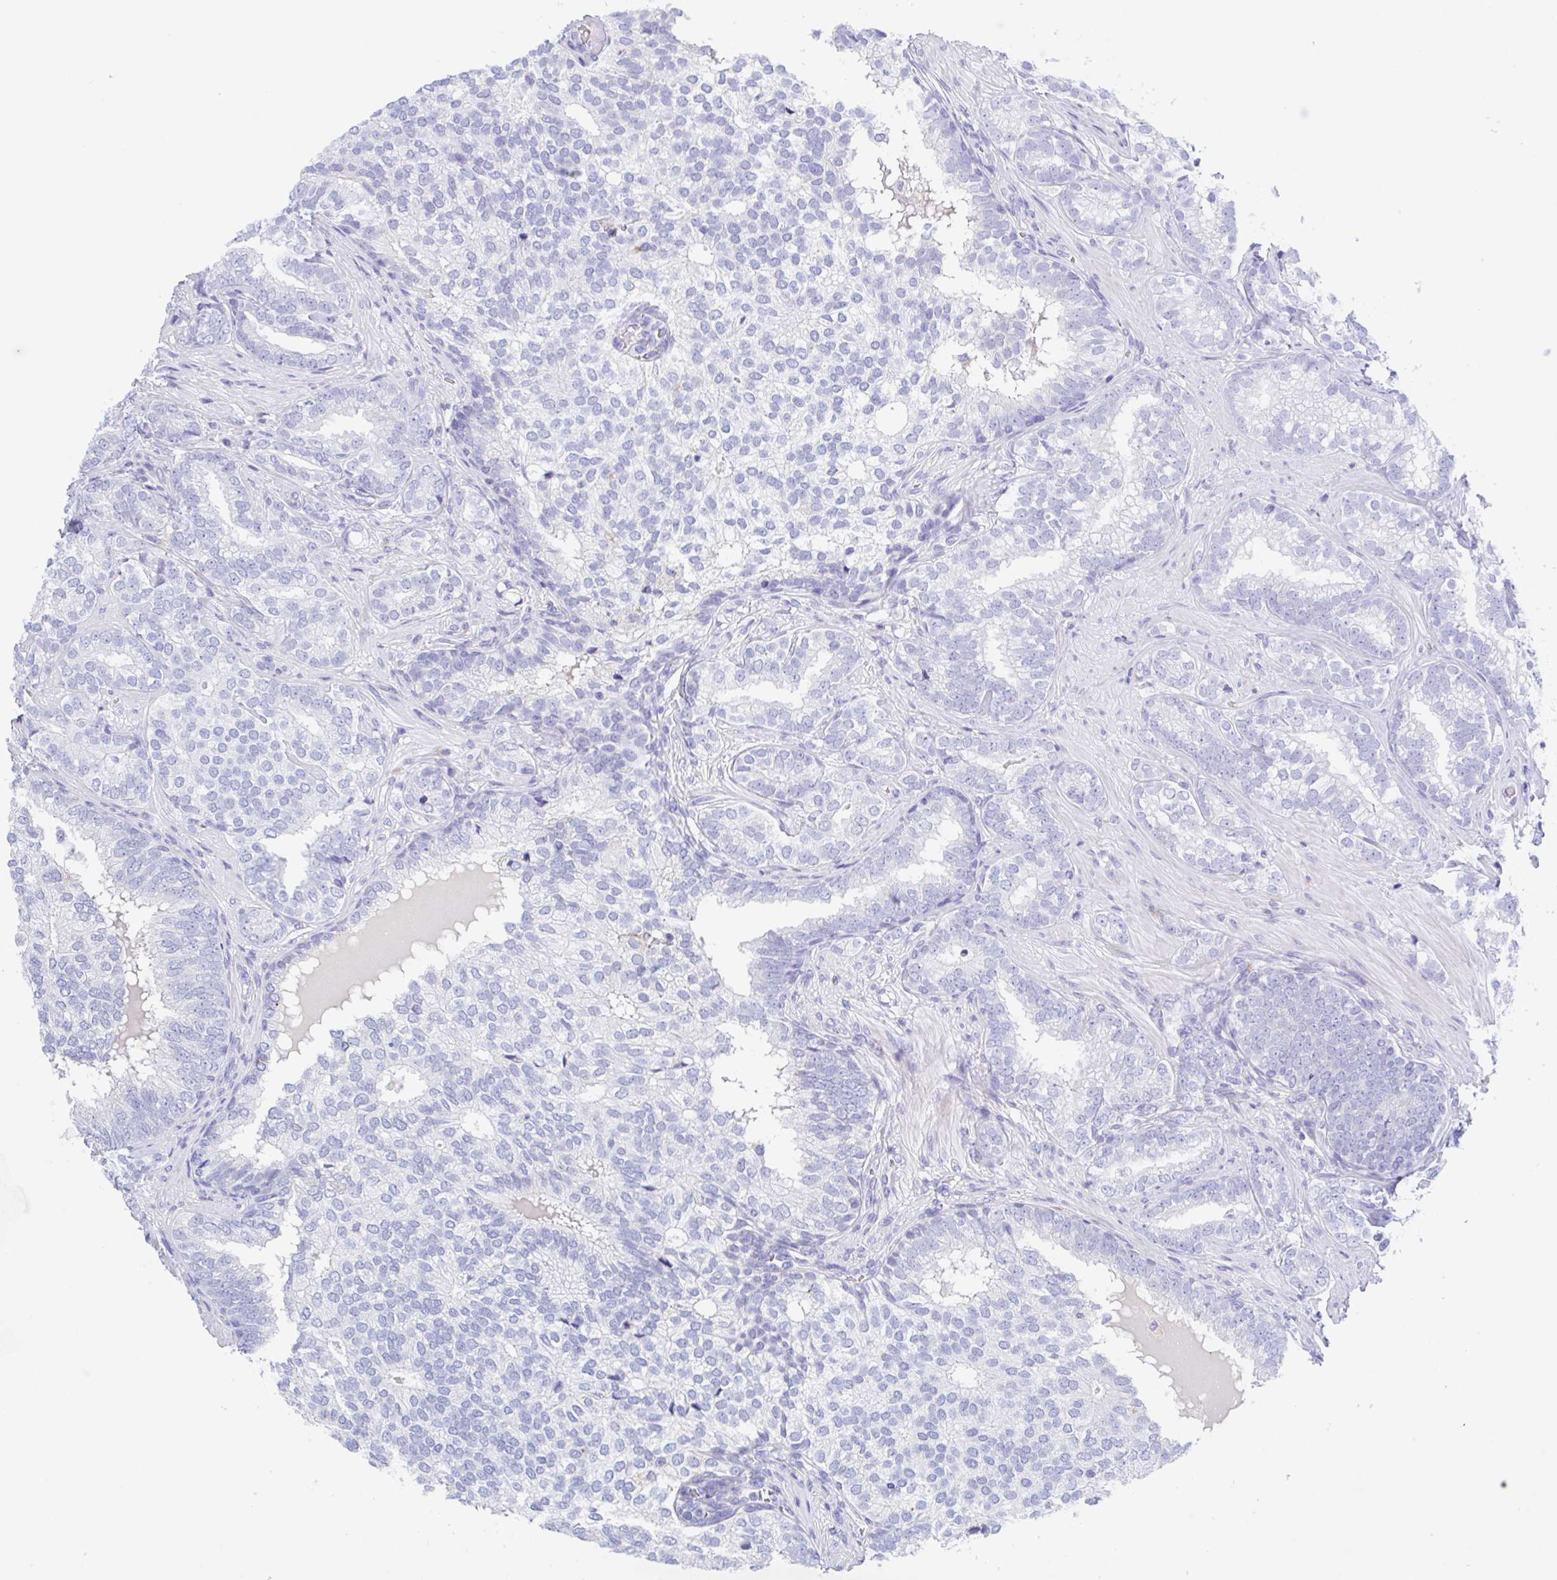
{"staining": {"intensity": "negative", "quantity": "none", "location": "none"}, "tissue": "prostate cancer", "cell_type": "Tumor cells", "image_type": "cancer", "snomed": [{"axis": "morphology", "description": "Adenocarcinoma, High grade"}, {"axis": "topography", "description": "Prostate"}], "caption": "This is an IHC histopathology image of human prostate high-grade adenocarcinoma. There is no positivity in tumor cells.", "gene": "ANKRD9", "patient": {"sex": "male", "age": 72}}